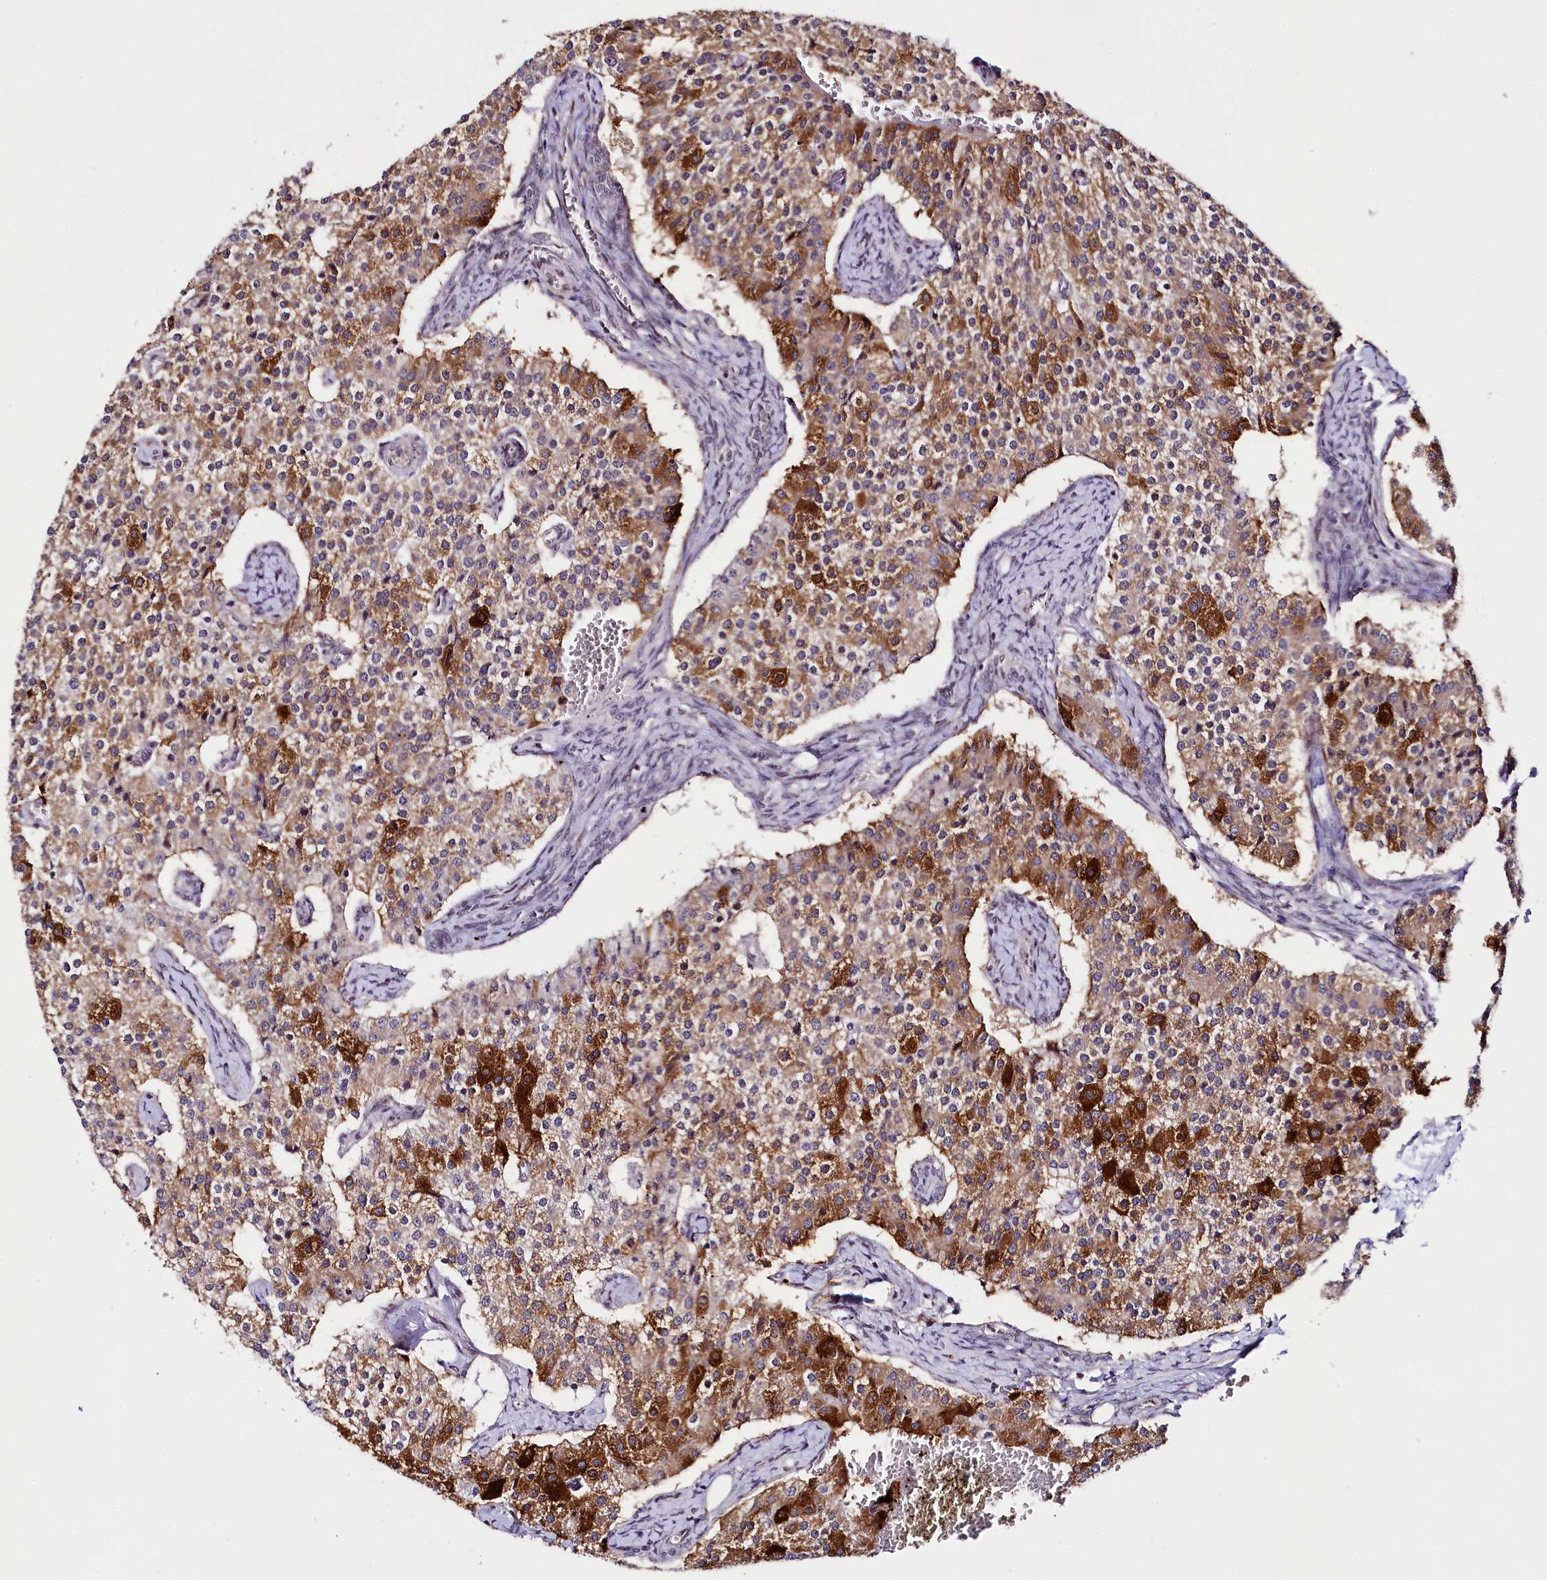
{"staining": {"intensity": "strong", "quantity": "25%-75%", "location": "cytoplasmic/membranous"}, "tissue": "carcinoid", "cell_type": "Tumor cells", "image_type": "cancer", "snomed": [{"axis": "morphology", "description": "Carcinoid, malignant, NOS"}, {"axis": "topography", "description": "Colon"}], "caption": "The histopathology image exhibits immunohistochemical staining of carcinoid. There is strong cytoplasmic/membranous staining is appreciated in approximately 25%-75% of tumor cells.", "gene": "ZNF226", "patient": {"sex": "female", "age": 52}}